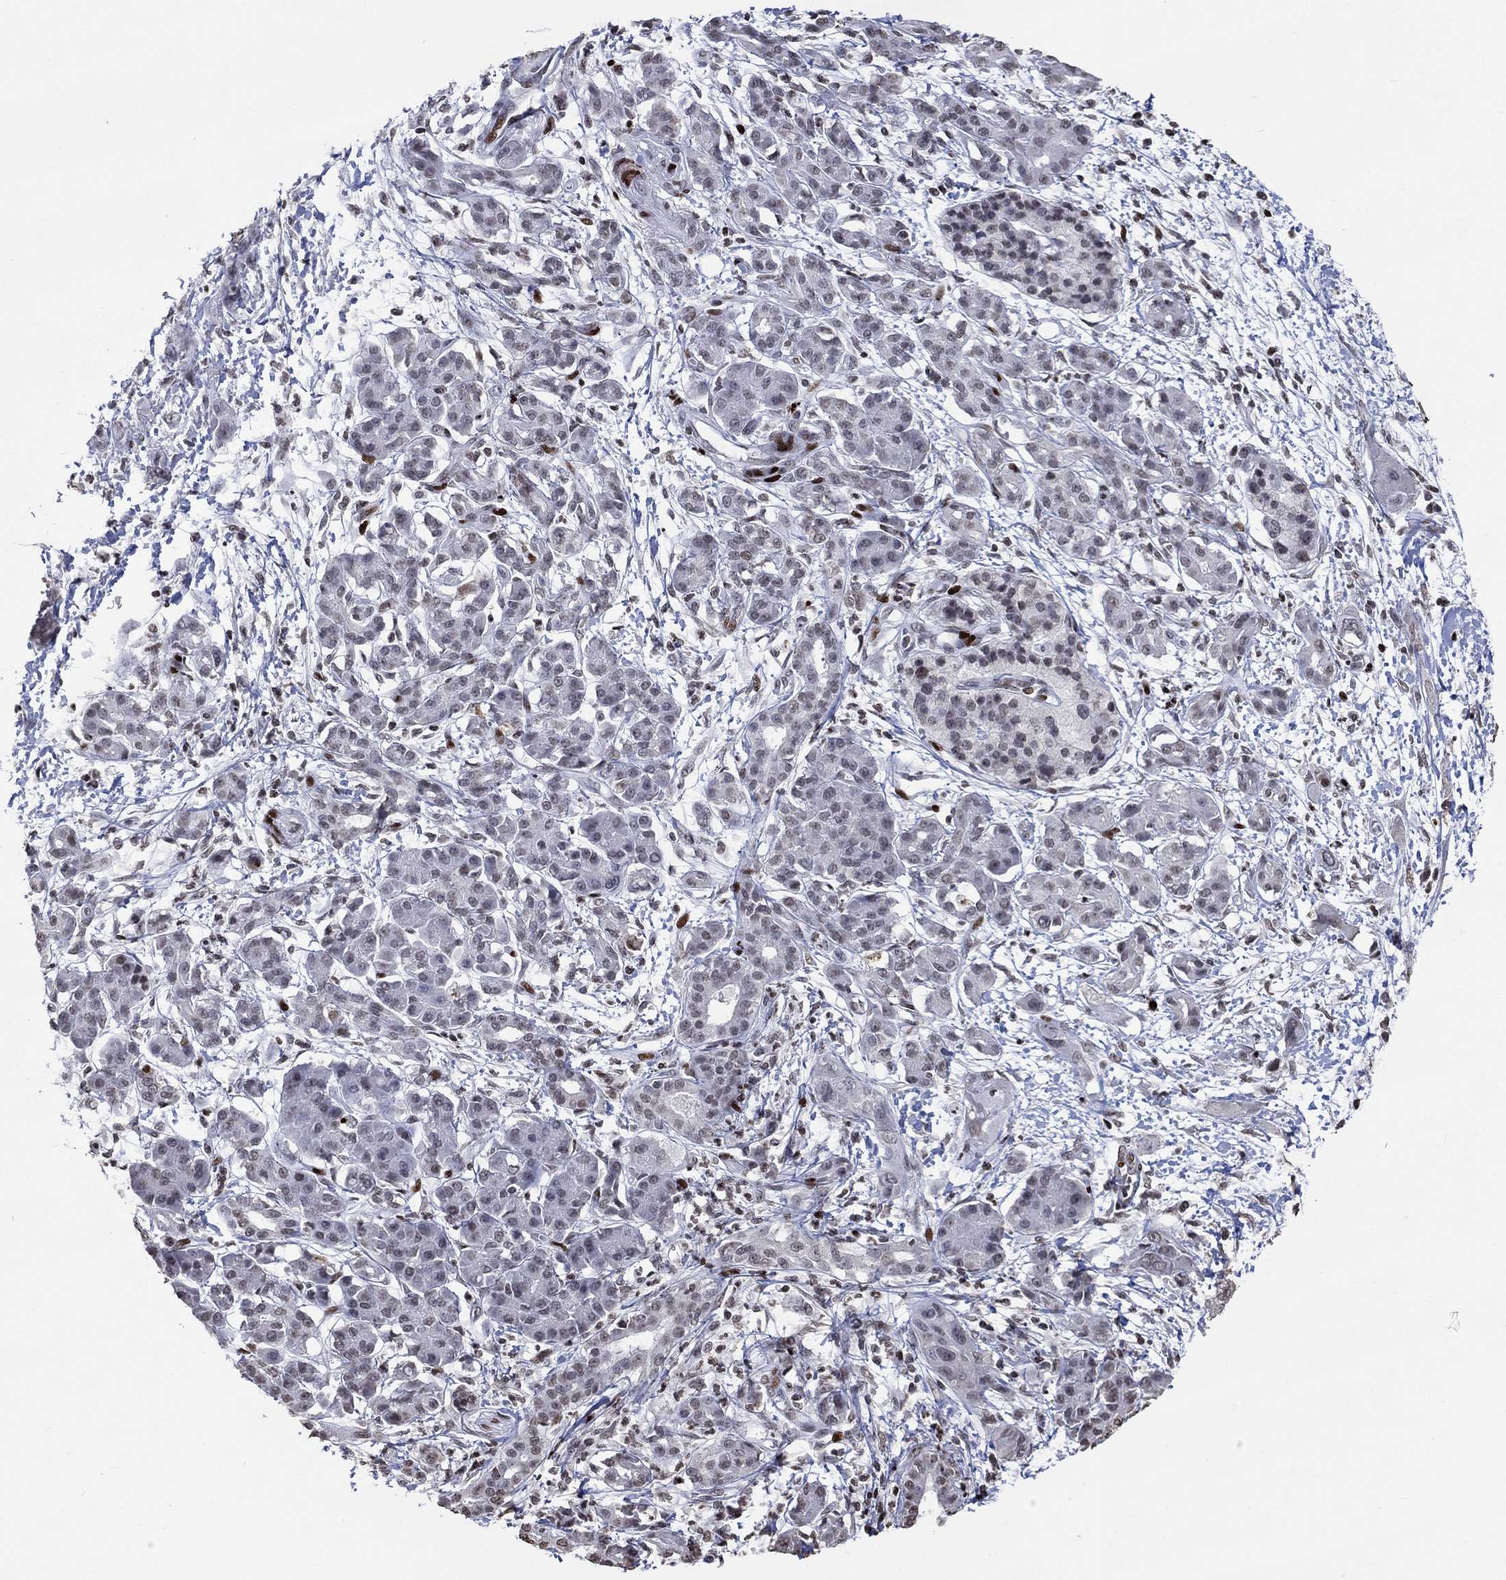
{"staining": {"intensity": "negative", "quantity": "none", "location": "none"}, "tissue": "pancreatic cancer", "cell_type": "Tumor cells", "image_type": "cancer", "snomed": [{"axis": "morphology", "description": "Adenocarcinoma, NOS"}, {"axis": "topography", "description": "Pancreas"}], "caption": "Immunohistochemistry (IHC) of human pancreatic adenocarcinoma reveals no positivity in tumor cells. (Stains: DAB (3,3'-diaminobenzidine) immunohistochemistry (IHC) with hematoxylin counter stain, Microscopy: brightfield microscopy at high magnification).", "gene": "SRSF3", "patient": {"sex": "male", "age": 72}}